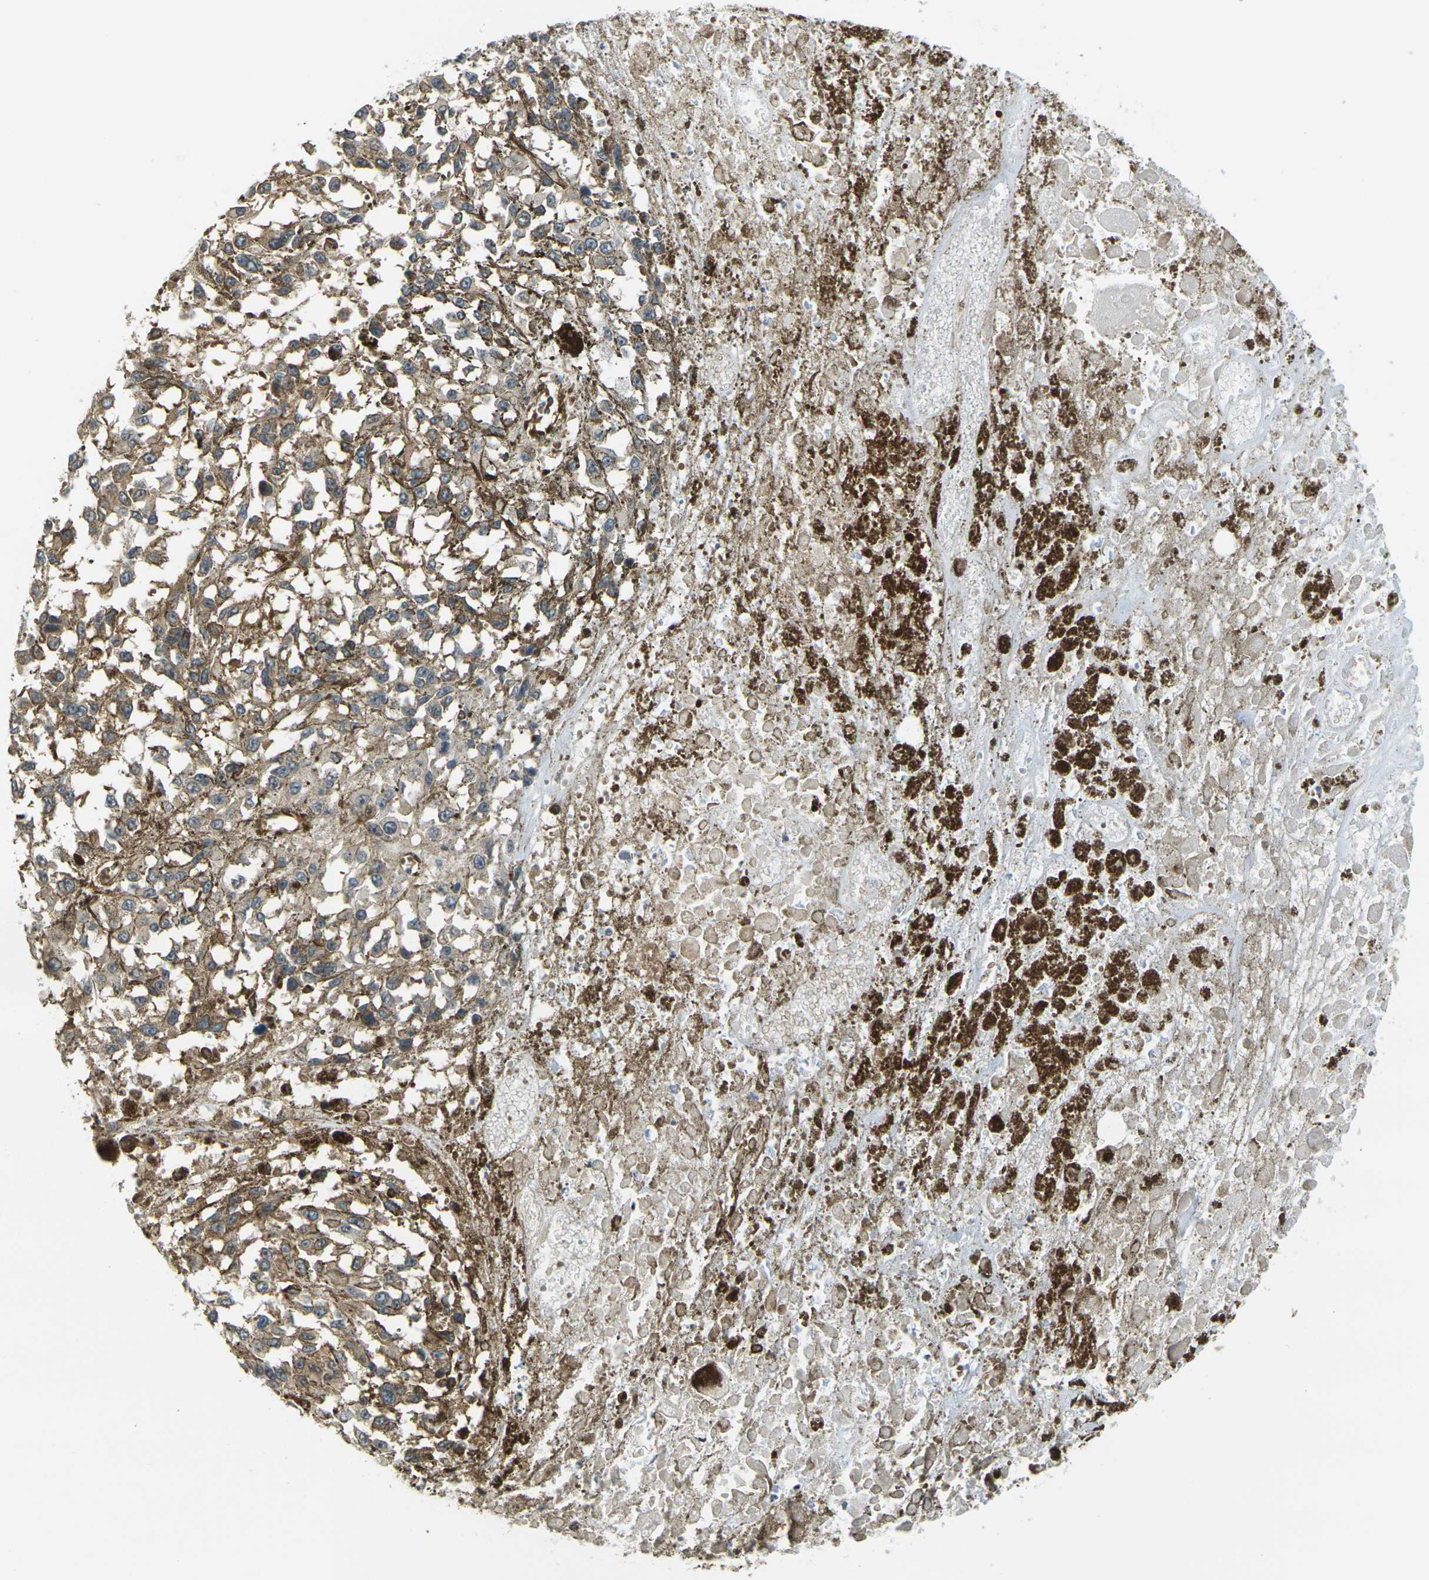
{"staining": {"intensity": "moderate", "quantity": ">75%", "location": "cytoplasmic/membranous"}, "tissue": "melanoma", "cell_type": "Tumor cells", "image_type": "cancer", "snomed": [{"axis": "morphology", "description": "Malignant melanoma, Metastatic site"}, {"axis": "topography", "description": "Lymph node"}], "caption": "Immunohistochemical staining of human melanoma reveals medium levels of moderate cytoplasmic/membranous positivity in about >75% of tumor cells.", "gene": "CAST", "patient": {"sex": "male", "age": 59}}